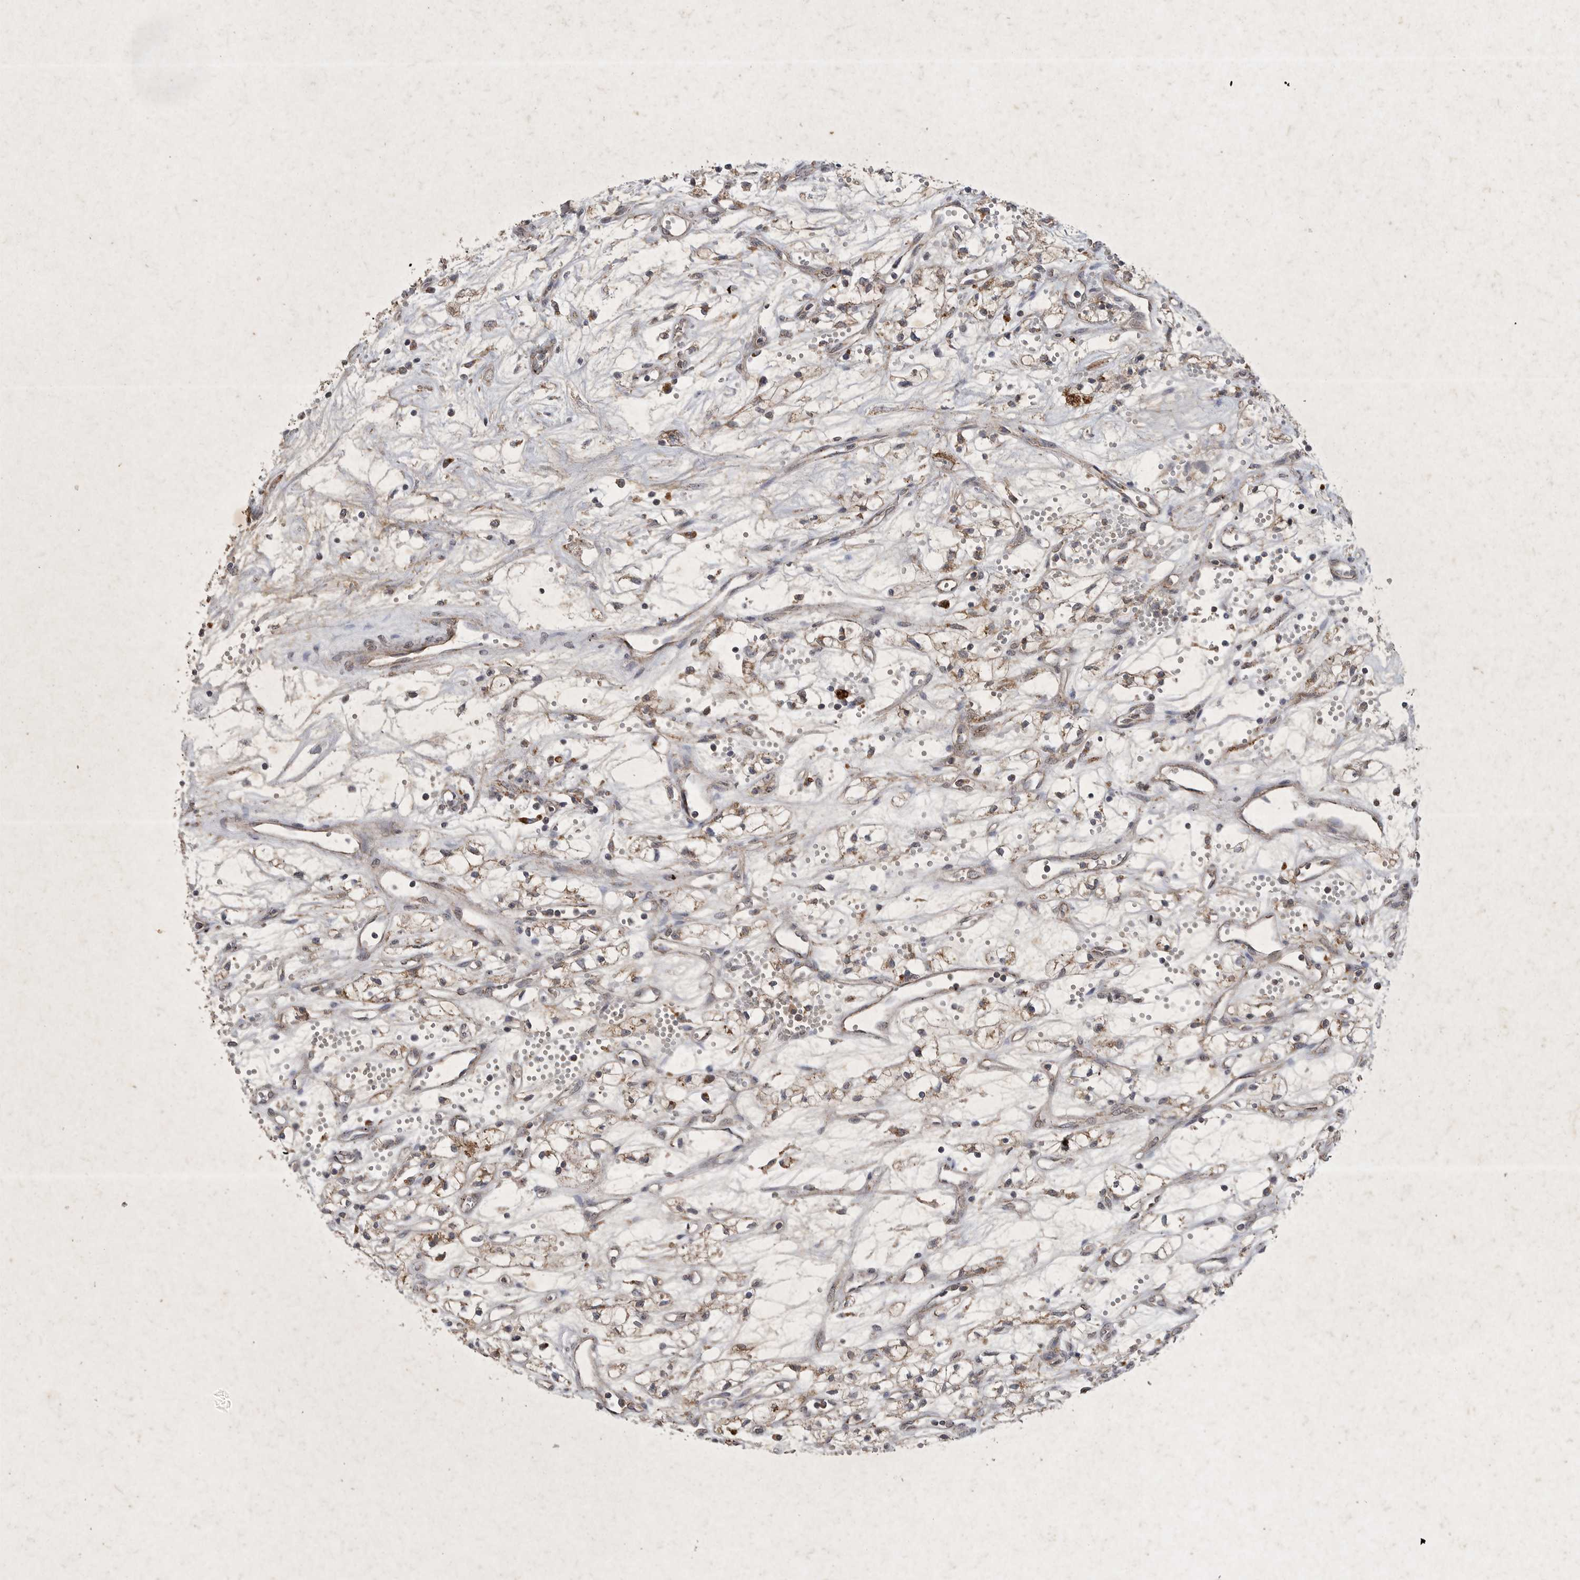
{"staining": {"intensity": "negative", "quantity": "none", "location": "none"}, "tissue": "renal cancer", "cell_type": "Tumor cells", "image_type": "cancer", "snomed": [{"axis": "morphology", "description": "Adenocarcinoma, NOS"}, {"axis": "topography", "description": "Kidney"}], "caption": "Human renal cancer (adenocarcinoma) stained for a protein using IHC exhibits no positivity in tumor cells.", "gene": "DDR1", "patient": {"sex": "male", "age": 59}}